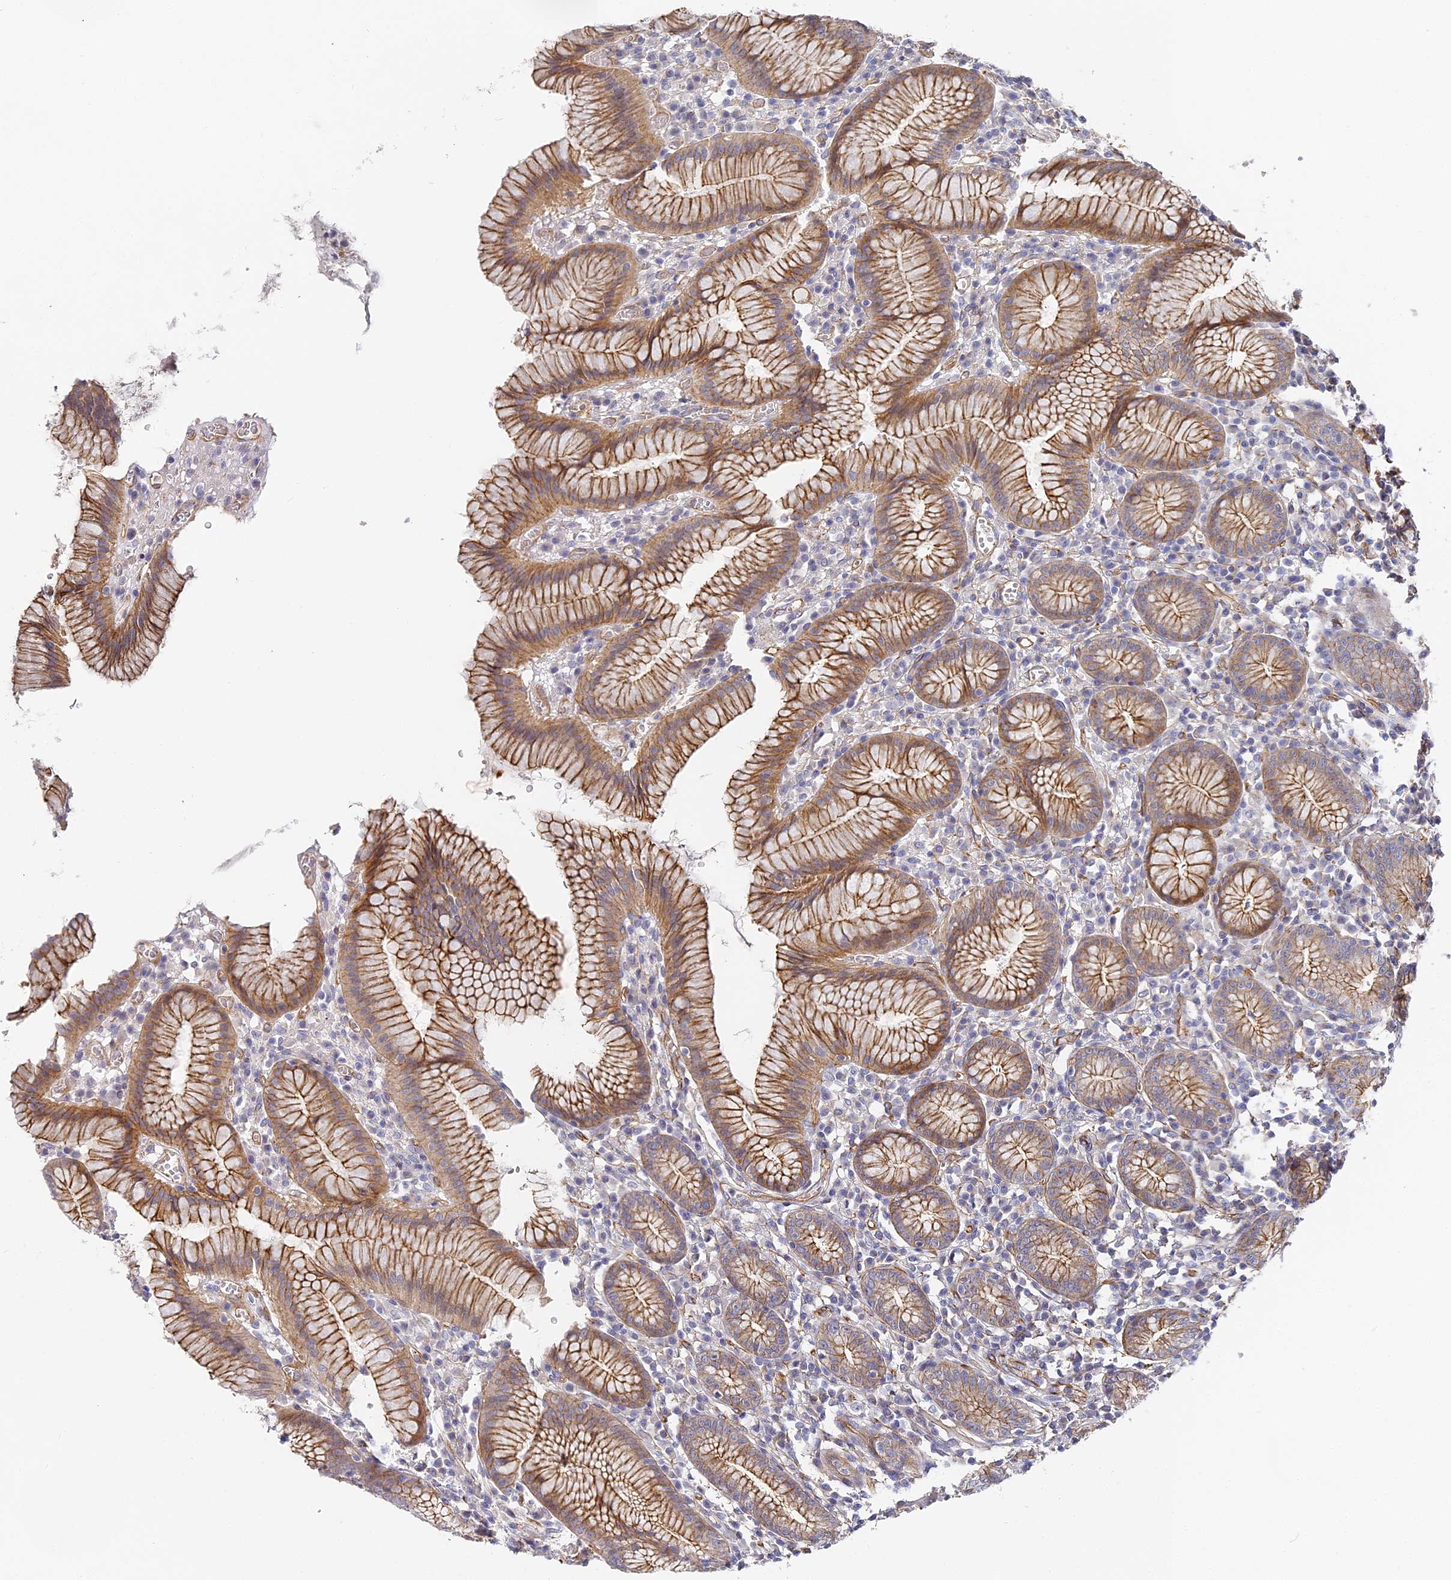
{"staining": {"intensity": "moderate", "quantity": ">75%", "location": "cytoplasmic/membranous"}, "tissue": "stomach", "cell_type": "Glandular cells", "image_type": "normal", "snomed": [{"axis": "morphology", "description": "Normal tissue, NOS"}, {"axis": "topography", "description": "Stomach"}], "caption": "Immunohistochemistry photomicrograph of benign human stomach stained for a protein (brown), which shows medium levels of moderate cytoplasmic/membranous staining in approximately >75% of glandular cells.", "gene": "CCDC30", "patient": {"sex": "male", "age": 55}}